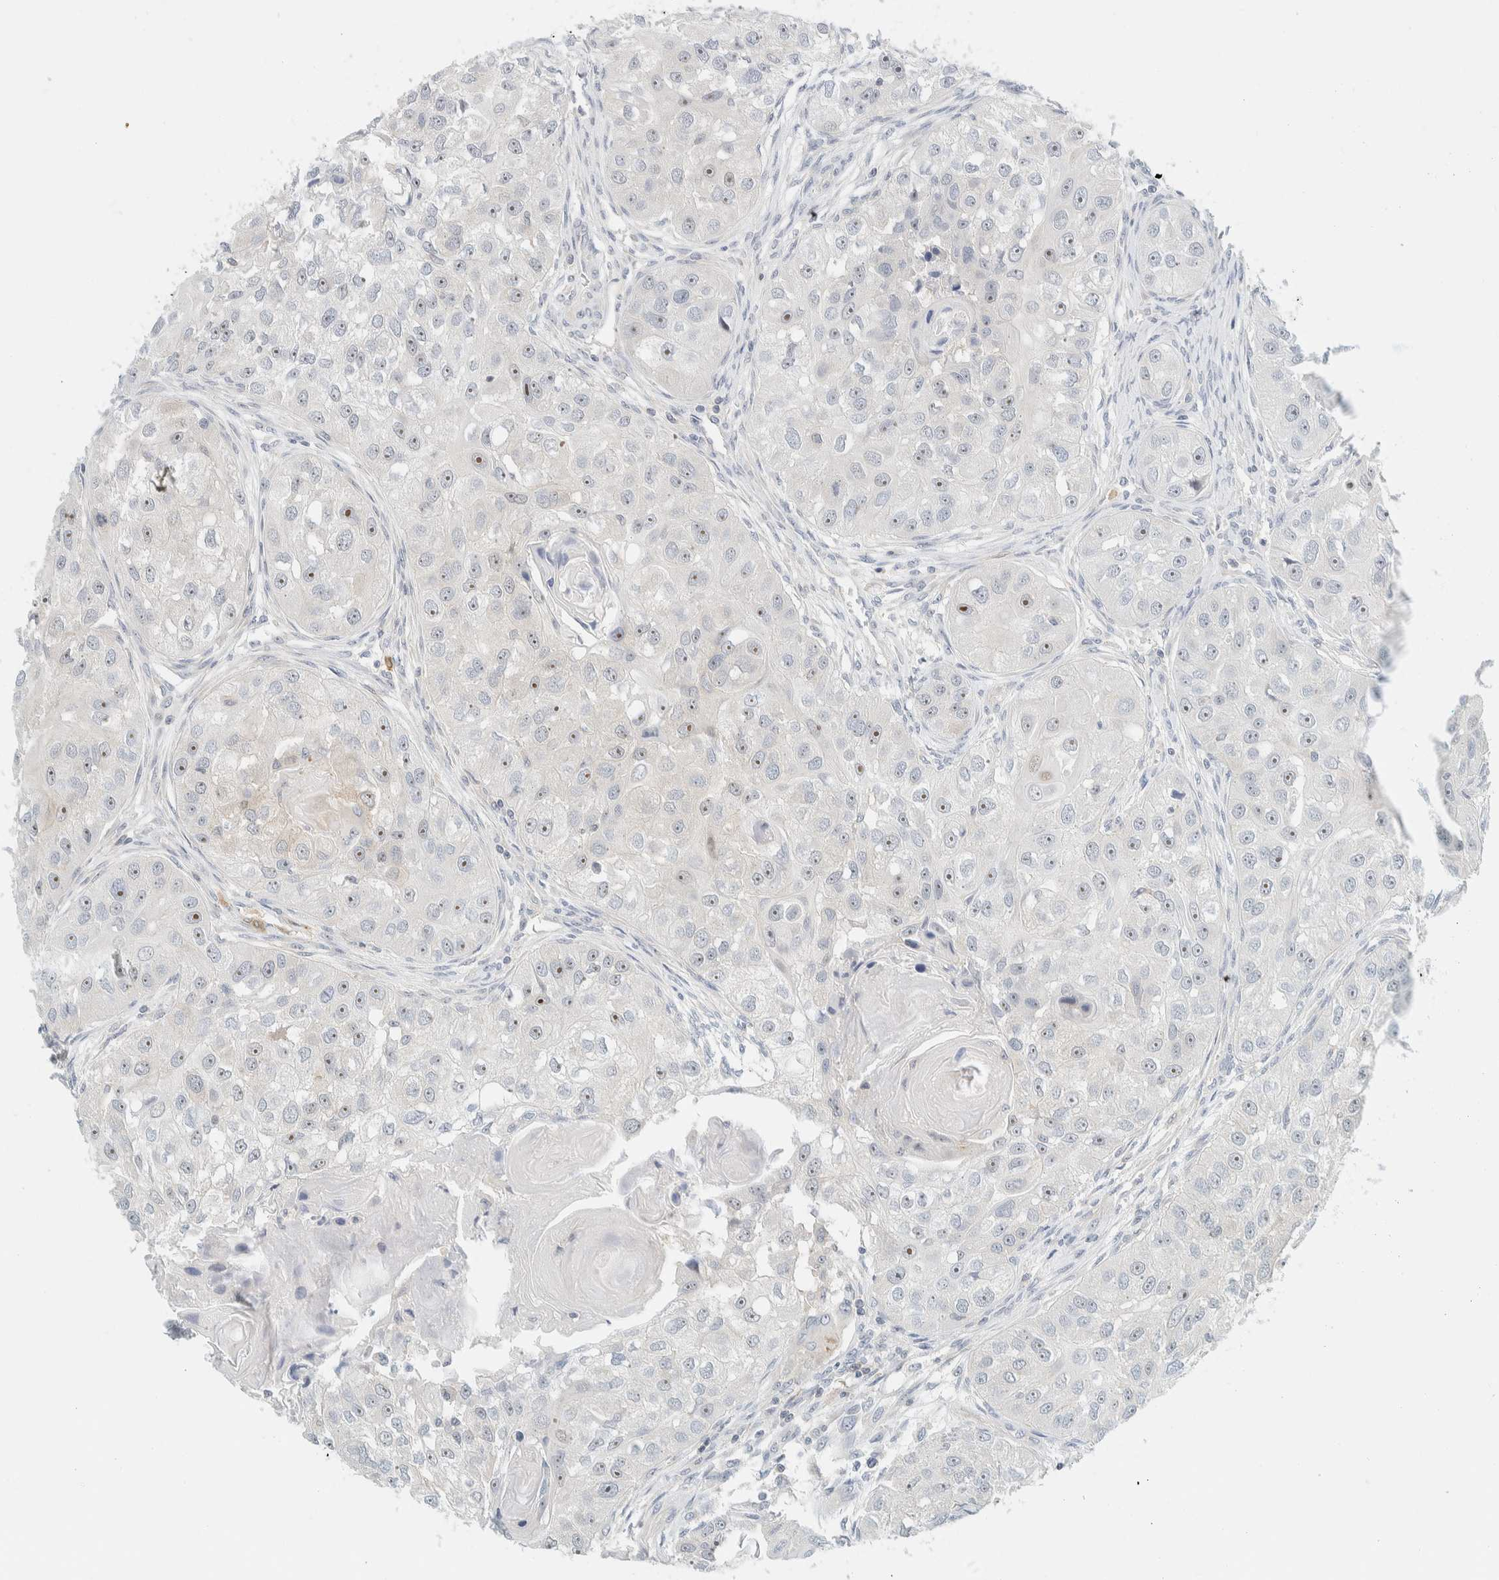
{"staining": {"intensity": "moderate", "quantity": "25%-75%", "location": "nuclear"}, "tissue": "head and neck cancer", "cell_type": "Tumor cells", "image_type": "cancer", "snomed": [{"axis": "morphology", "description": "Normal tissue, NOS"}, {"axis": "morphology", "description": "Squamous cell carcinoma, NOS"}, {"axis": "topography", "description": "Skeletal muscle"}, {"axis": "topography", "description": "Head-Neck"}], "caption": "Protein positivity by IHC shows moderate nuclear staining in about 25%-75% of tumor cells in head and neck cancer (squamous cell carcinoma).", "gene": "NDE1", "patient": {"sex": "male", "age": 51}}